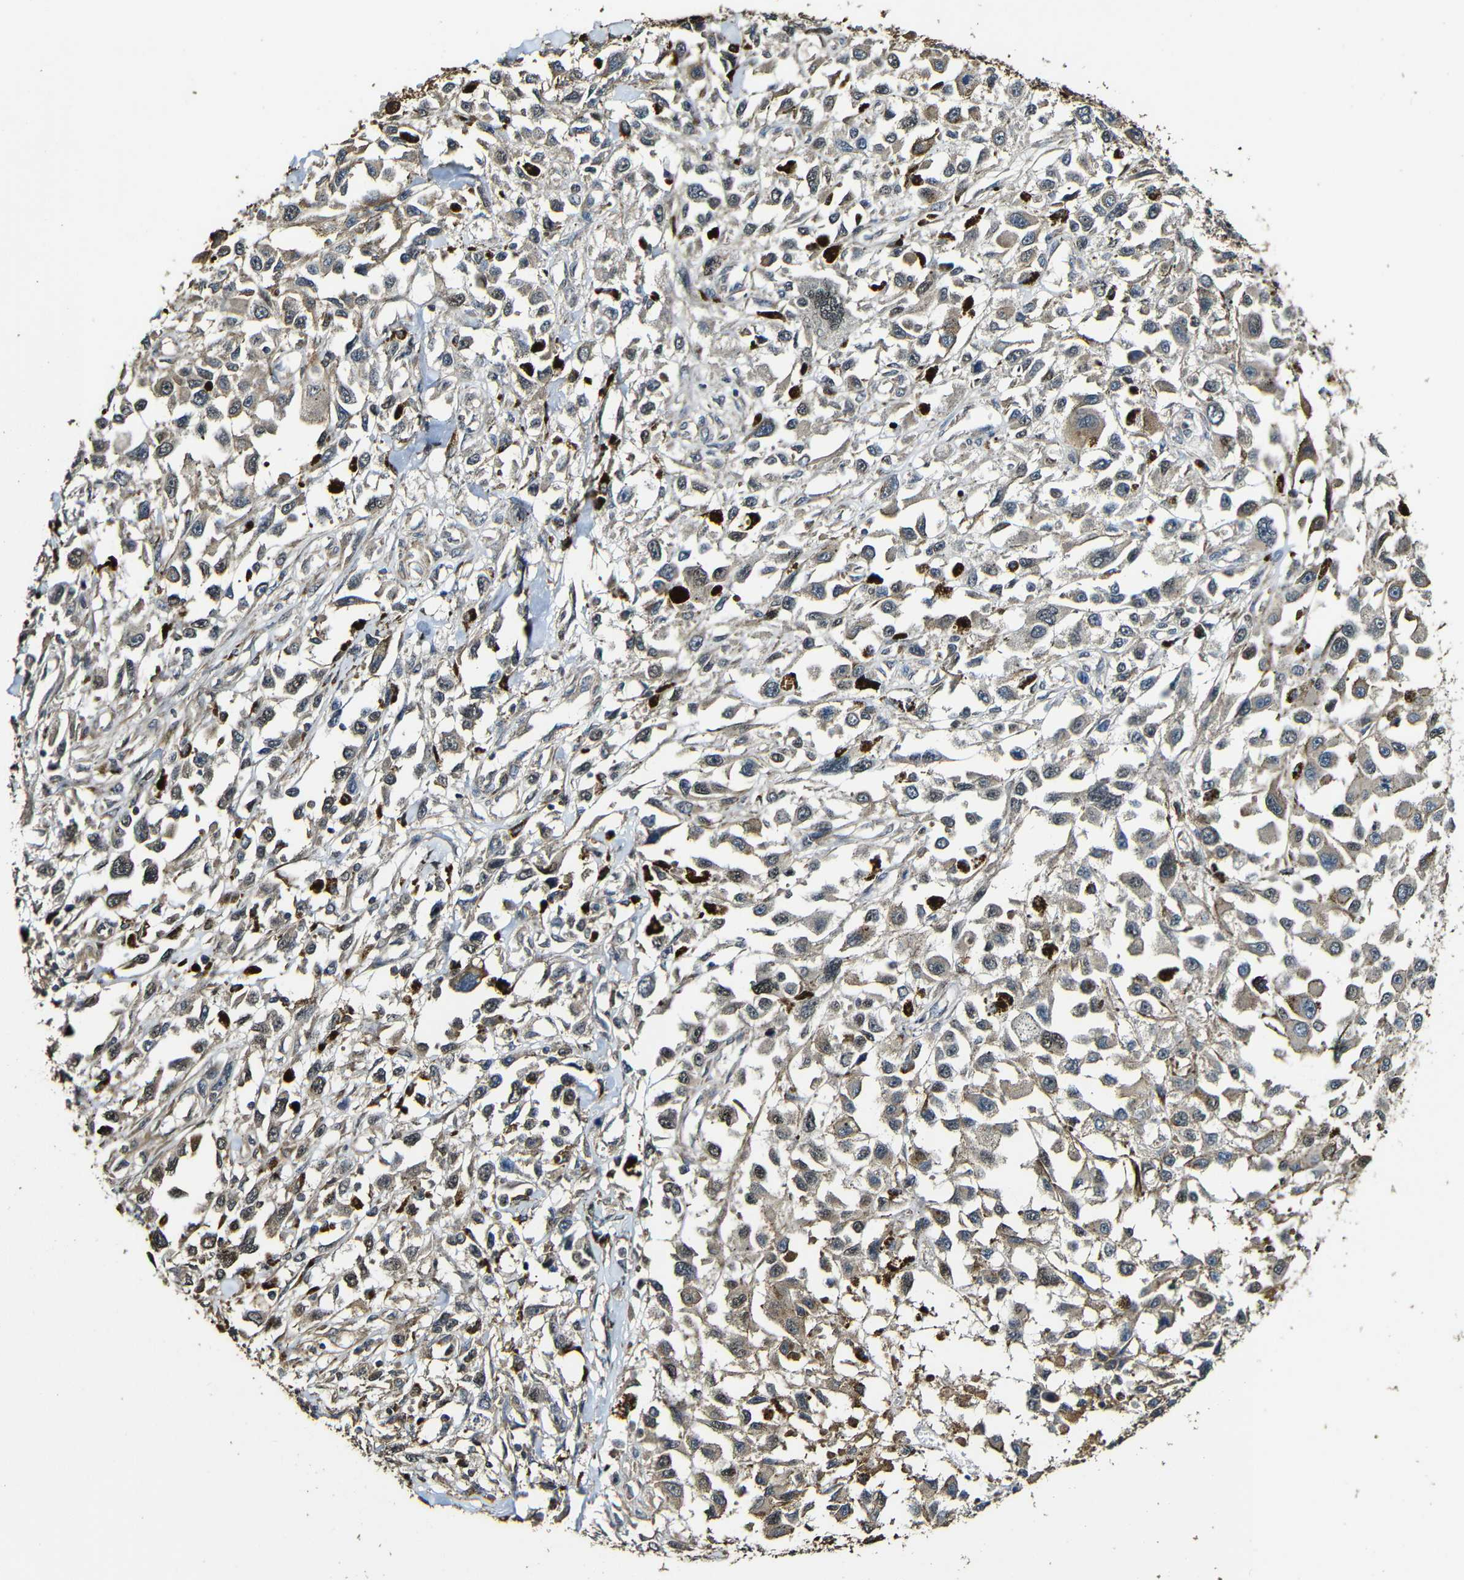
{"staining": {"intensity": "weak", "quantity": ">75%", "location": "cytoplasmic/membranous"}, "tissue": "melanoma", "cell_type": "Tumor cells", "image_type": "cancer", "snomed": [{"axis": "morphology", "description": "Malignant melanoma, Metastatic site"}, {"axis": "topography", "description": "Lymph node"}], "caption": "Immunohistochemistry (IHC) (DAB (3,3'-diaminobenzidine)) staining of human melanoma shows weak cytoplasmic/membranous protein positivity in about >75% of tumor cells.", "gene": "CASP8", "patient": {"sex": "male", "age": 59}}